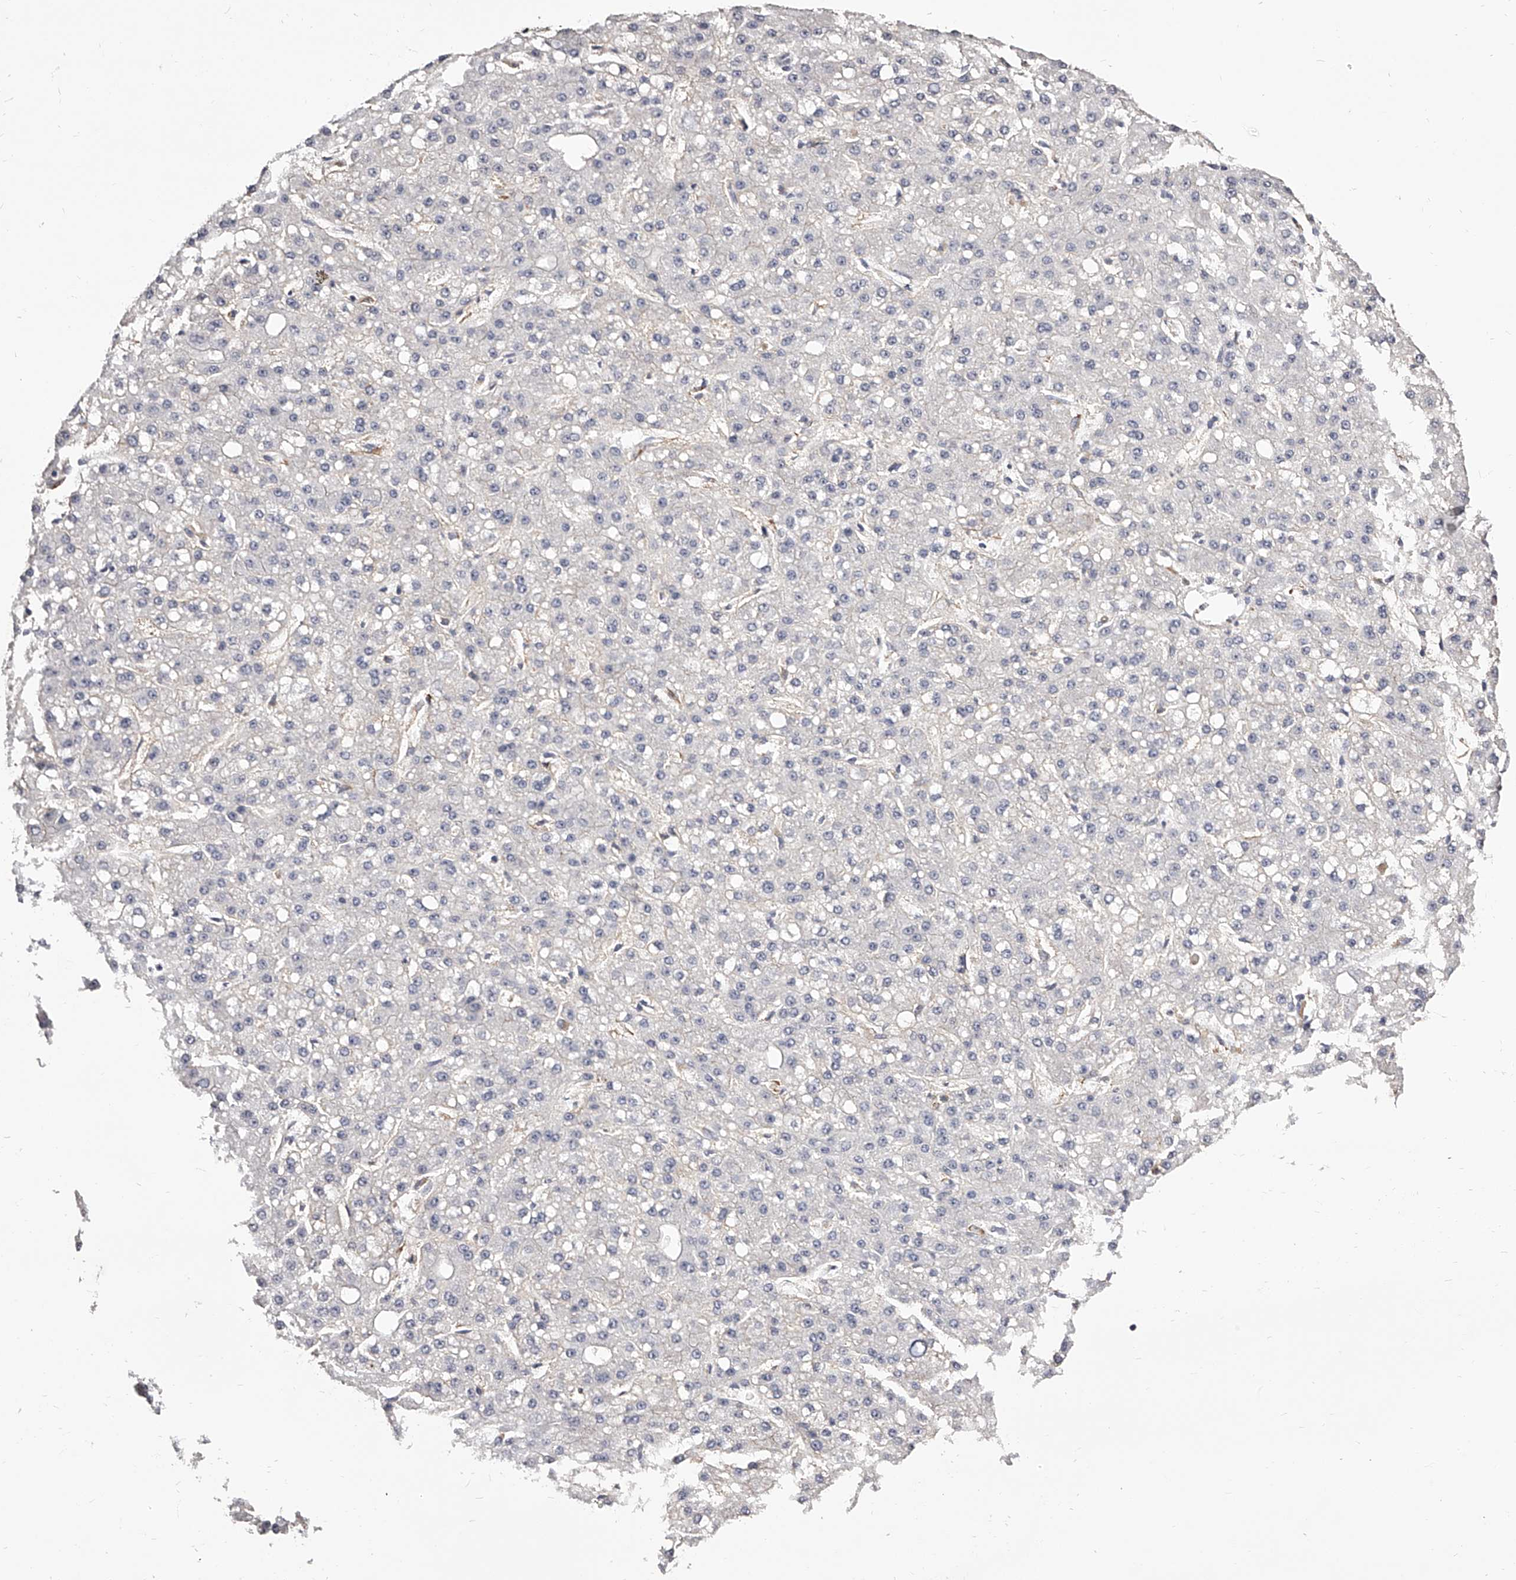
{"staining": {"intensity": "negative", "quantity": "none", "location": "none"}, "tissue": "liver cancer", "cell_type": "Tumor cells", "image_type": "cancer", "snomed": [{"axis": "morphology", "description": "Carcinoma, Hepatocellular, NOS"}, {"axis": "topography", "description": "Liver"}], "caption": "A photomicrograph of human liver cancer (hepatocellular carcinoma) is negative for staining in tumor cells.", "gene": "CD82", "patient": {"sex": "male", "age": 67}}